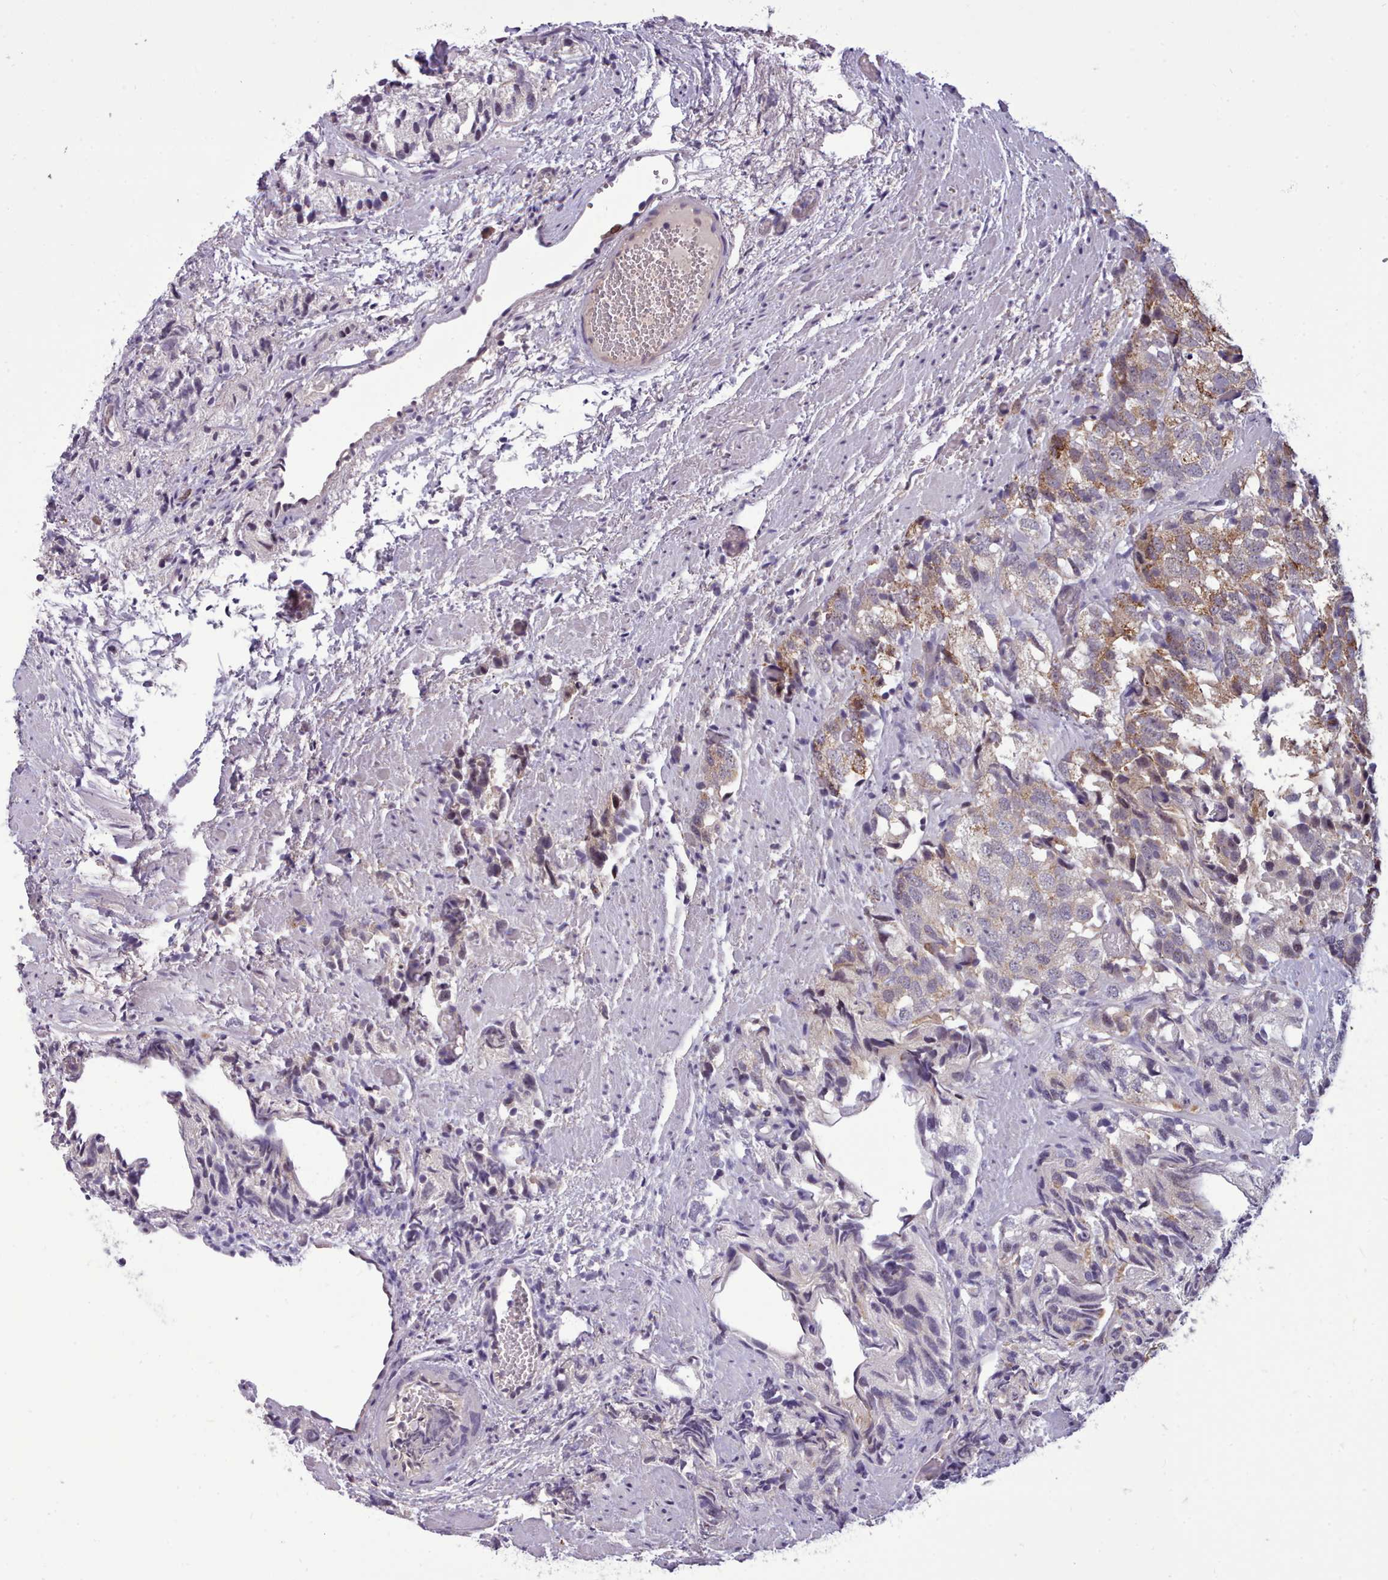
{"staining": {"intensity": "moderate", "quantity": "<25%", "location": "cytoplasmic/membranous"}, "tissue": "prostate cancer", "cell_type": "Tumor cells", "image_type": "cancer", "snomed": [{"axis": "morphology", "description": "Adenocarcinoma, High grade"}, {"axis": "topography", "description": "Prostate"}], "caption": "Prostate cancer (adenocarcinoma (high-grade)) was stained to show a protein in brown. There is low levels of moderate cytoplasmic/membranous expression in approximately <25% of tumor cells. The protein is shown in brown color, while the nuclei are stained blue.", "gene": "KCTD16", "patient": {"sex": "male", "age": 82}}